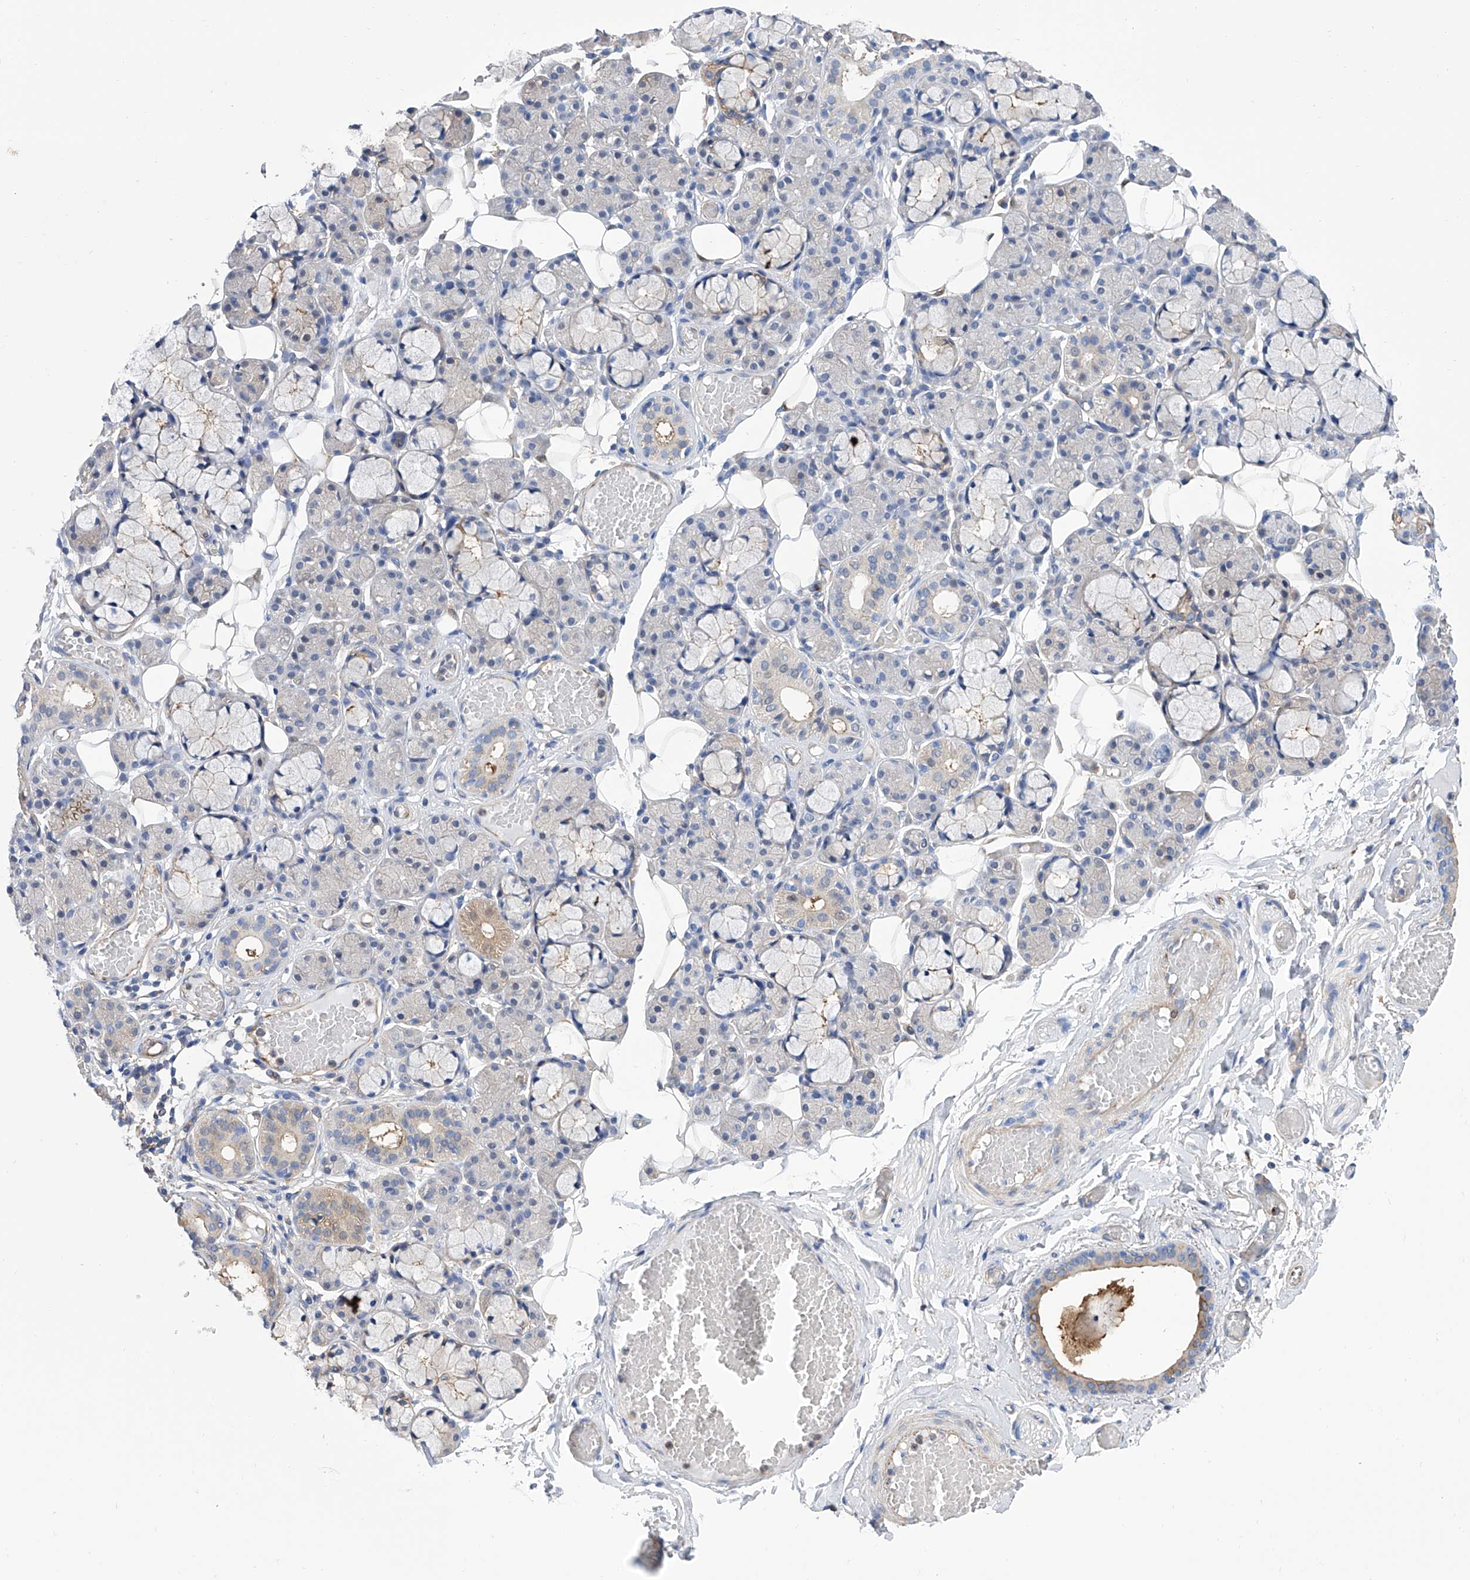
{"staining": {"intensity": "moderate", "quantity": "<25%", "location": "cytoplasmic/membranous"}, "tissue": "salivary gland", "cell_type": "Glandular cells", "image_type": "normal", "snomed": [{"axis": "morphology", "description": "Normal tissue, NOS"}, {"axis": "topography", "description": "Salivary gland"}], "caption": "The immunohistochemical stain highlights moderate cytoplasmic/membranous staining in glandular cells of unremarkable salivary gland. (Brightfield microscopy of DAB IHC at high magnification).", "gene": "GPT", "patient": {"sex": "male", "age": 63}}